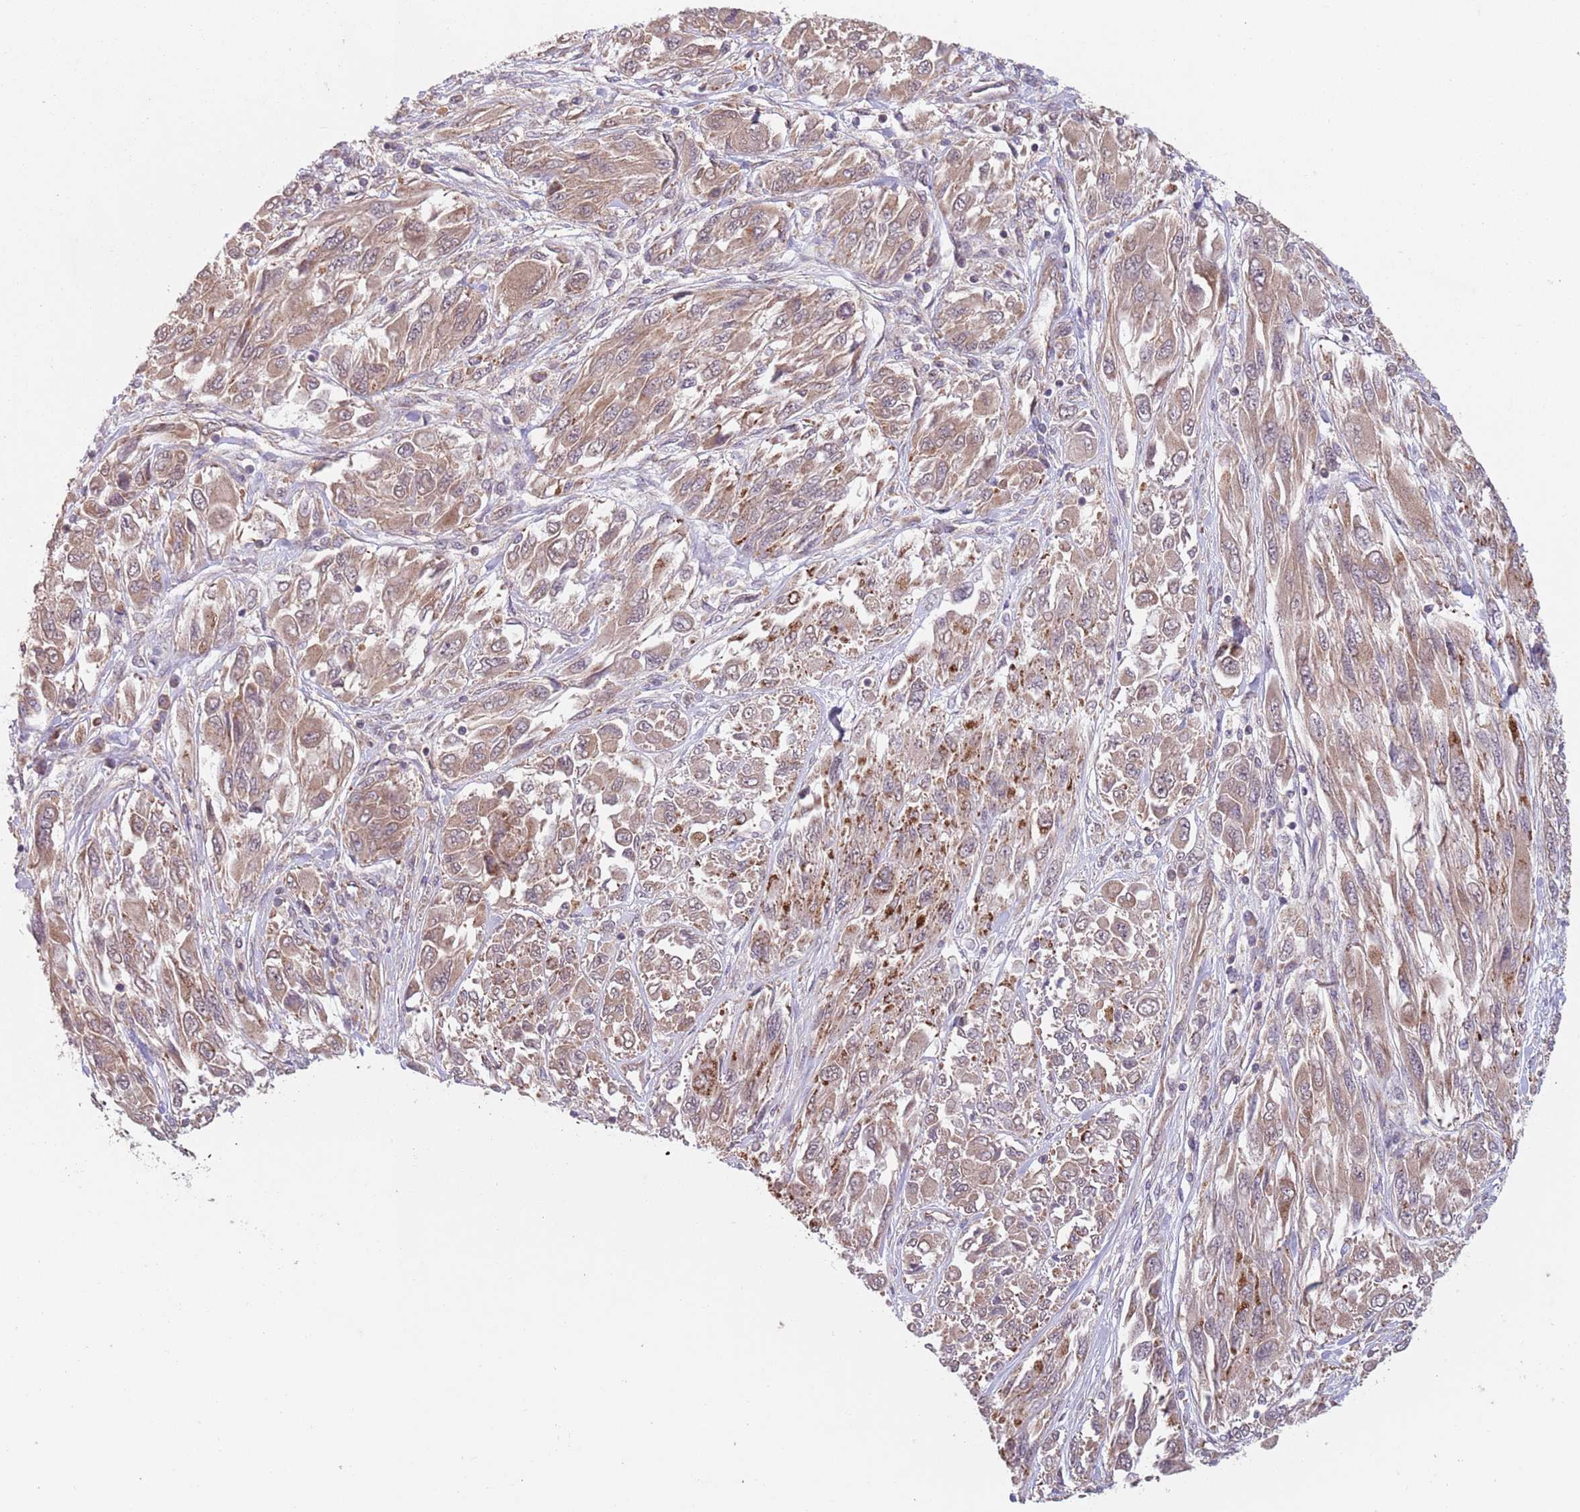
{"staining": {"intensity": "weak", "quantity": ">75%", "location": "cytoplasmic/membranous,nuclear"}, "tissue": "melanoma", "cell_type": "Tumor cells", "image_type": "cancer", "snomed": [{"axis": "morphology", "description": "Malignant melanoma, NOS"}, {"axis": "topography", "description": "Skin"}], "caption": "IHC (DAB) staining of human melanoma demonstrates weak cytoplasmic/membranous and nuclear protein expression in approximately >75% of tumor cells.", "gene": "CHD9", "patient": {"sex": "female", "age": 91}}